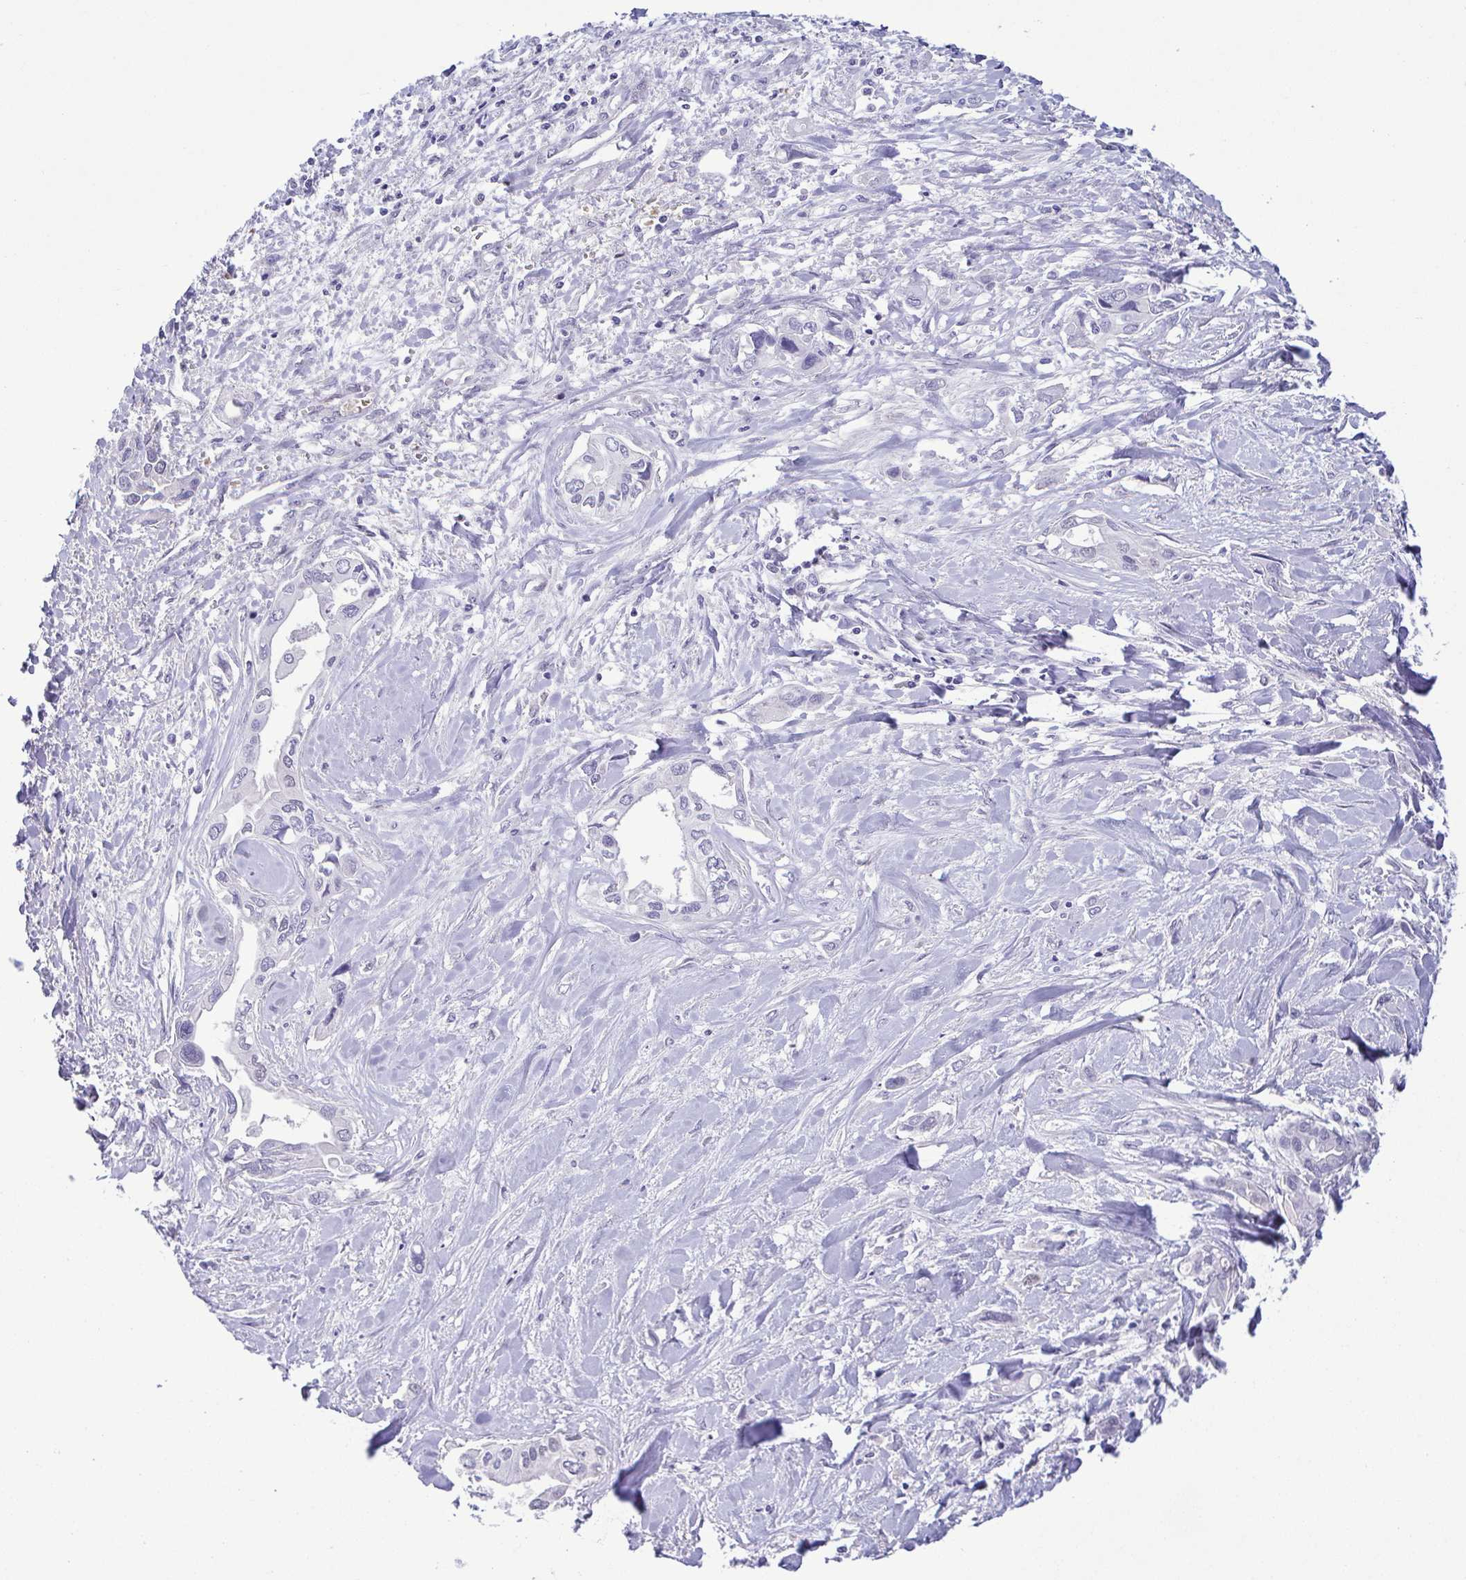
{"staining": {"intensity": "negative", "quantity": "none", "location": "none"}, "tissue": "liver cancer", "cell_type": "Tumor cells", "image_type": "cancer", "snomed": [{"axis": "morphology", "description": "Cholangiocarcinoma"}, {"axis": "topography", "description": "Liver"}], "caption": "Human liver cancer stained for a protein using IHC shows no staining in tumor cells.", "gene": "TIPIN", "patient": {"sex": "female", "age": 64}}